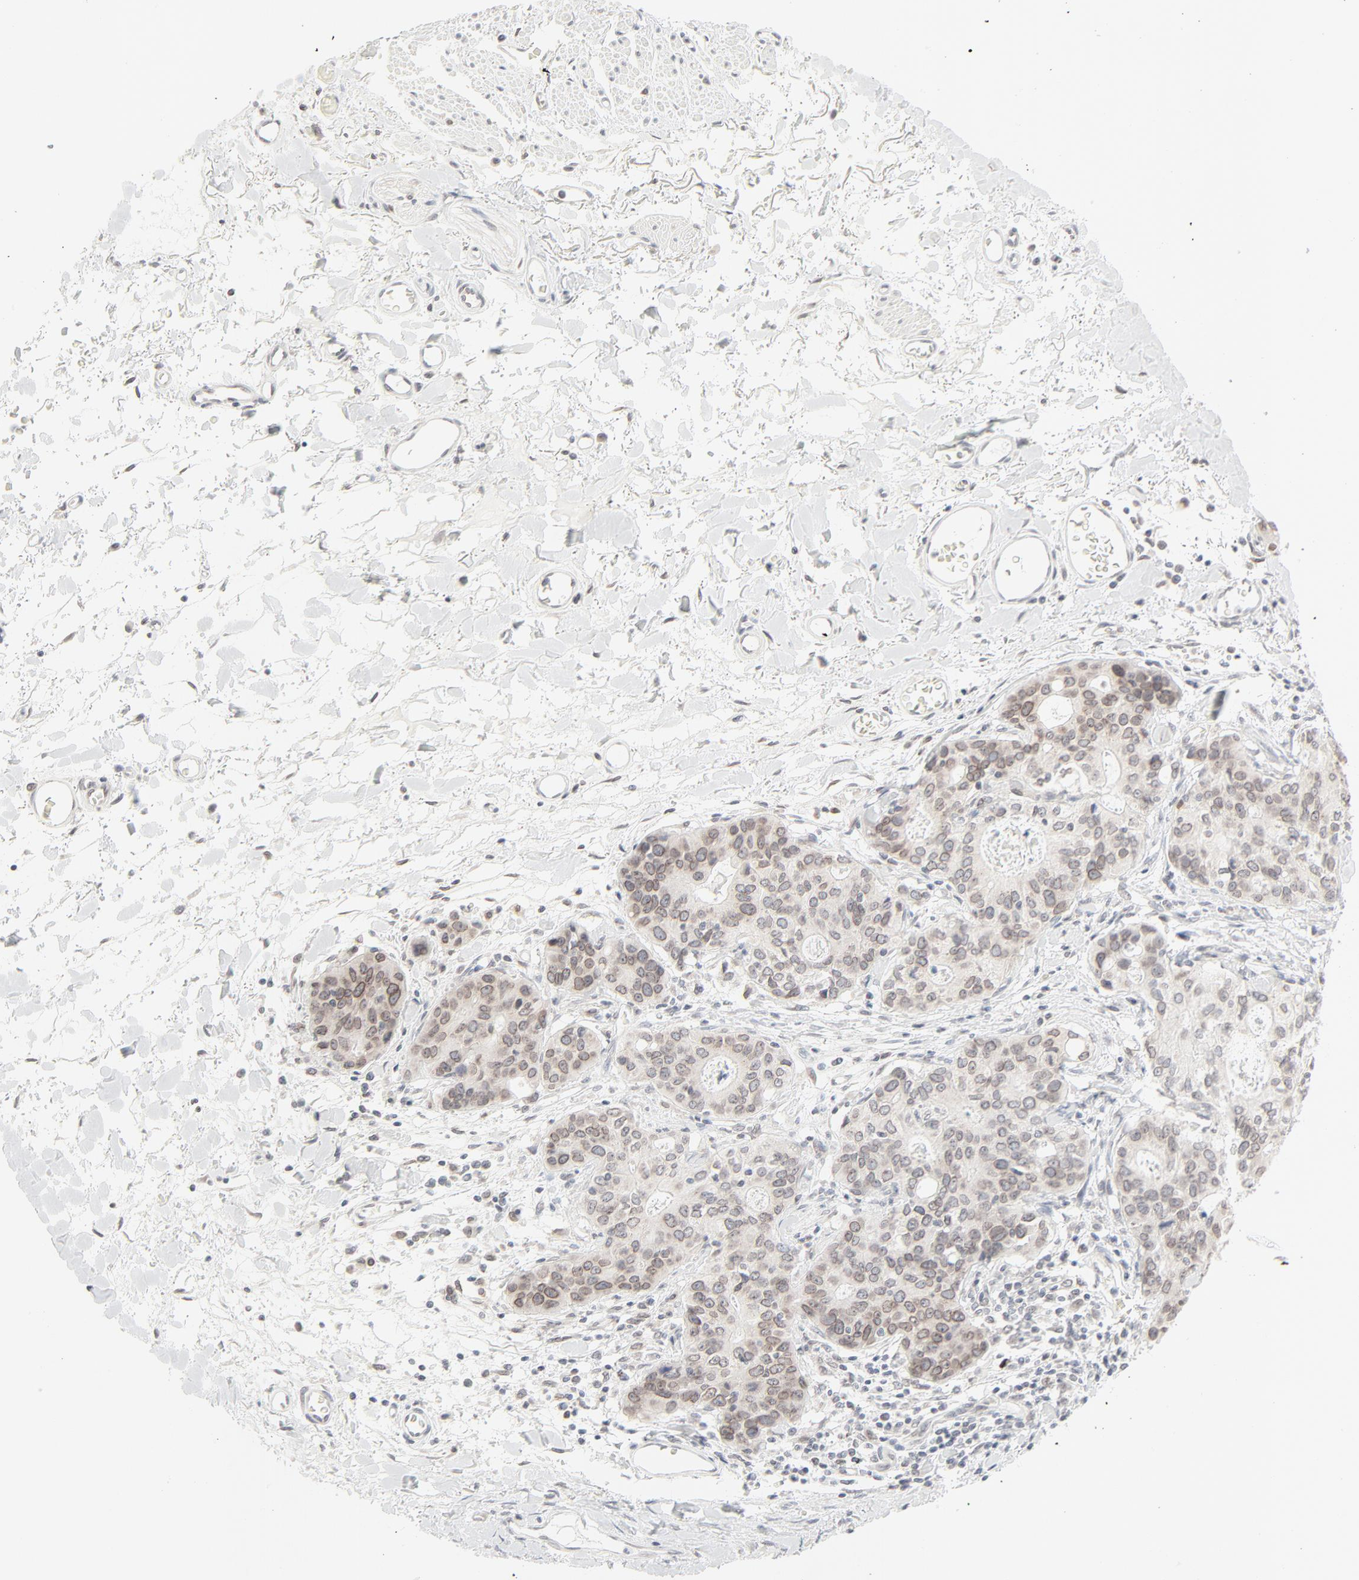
{"staining": {"intensity": "weak", "quantity": "25%-75%", "location": "cytoplasmic/membranous,nuclear"}, "tissue": "stomach cancer", "cell_type": "Tumor cells", "image_type": "cancer", "snomed": [{"axis": "morphology", "description": "Adenocarcinoma, NOS"}, {"axis": "topography", "description": "Esophagus"}, {"axis": "topography", "description": "Stomach"}], "caption": "Adenocarcinoma (stomach) was stained to show a protein in brown. There is low levels of weak cytoplasmic/membranous and nuclear staining in about 25%-75% of tumor cells.", "gene": "MAD1L1", "patient": {"sex": "male", "age": 74}}